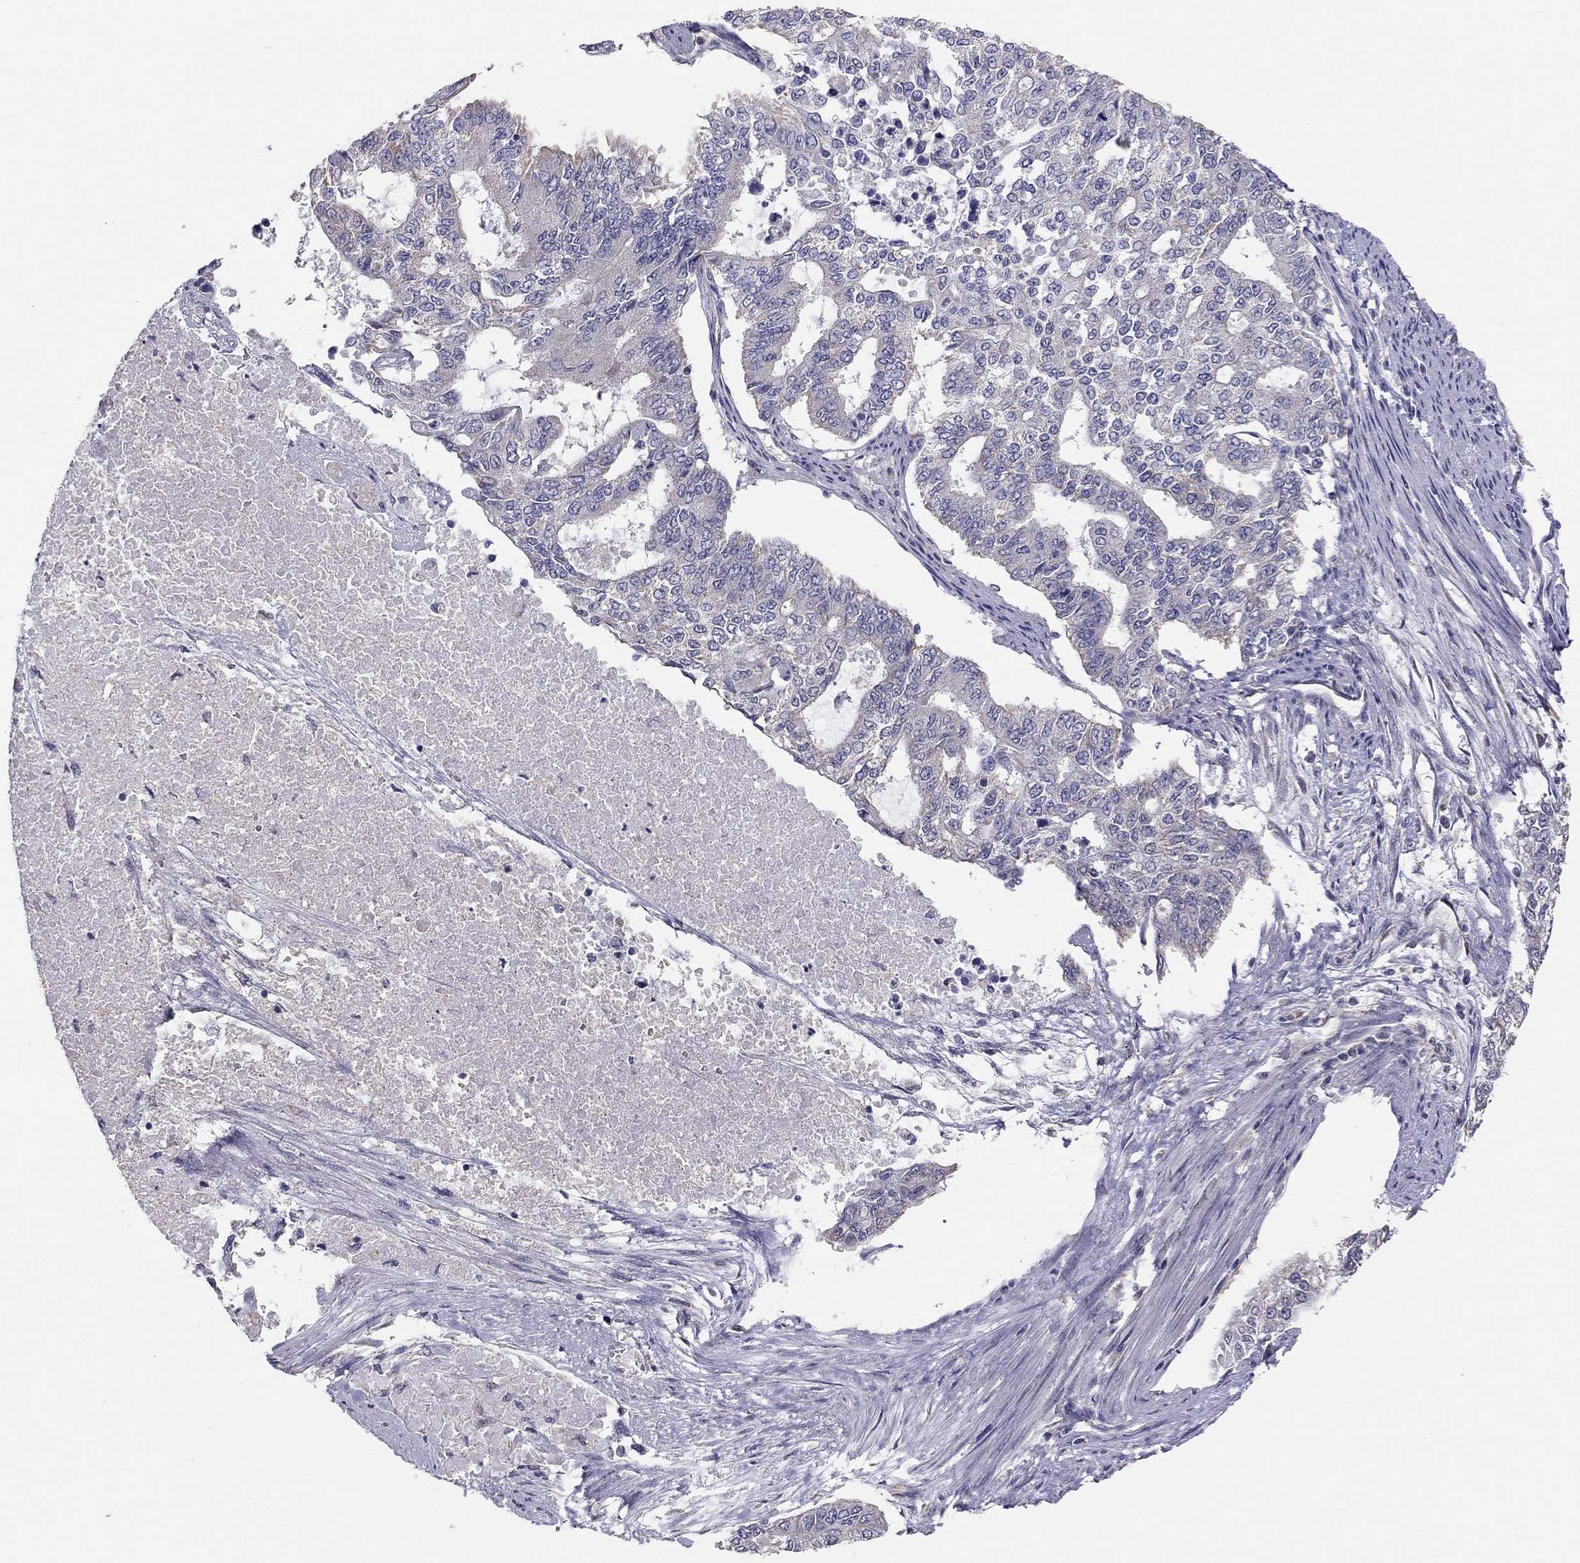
{"staining": {"intensity": "negative", "quantity": "none", "location": "none"}, "tissue": "endometrial cancer", "cell_type": "Tumor cells", "image_type": "cancer", "snomed": [{"axis": "morphology", "description": "Adenocarcinoma, NOS"}, {"axis": "topography", "description": "Uterus"}], "caption": "This is a histopathology image of immunohistochemistry (IHC) staining of endometrial cancer (adenocarcinoma), which shows no expression in tumor cells.", "gene": "LRIT3", "patient": {"sex": "female", "age": 59}}